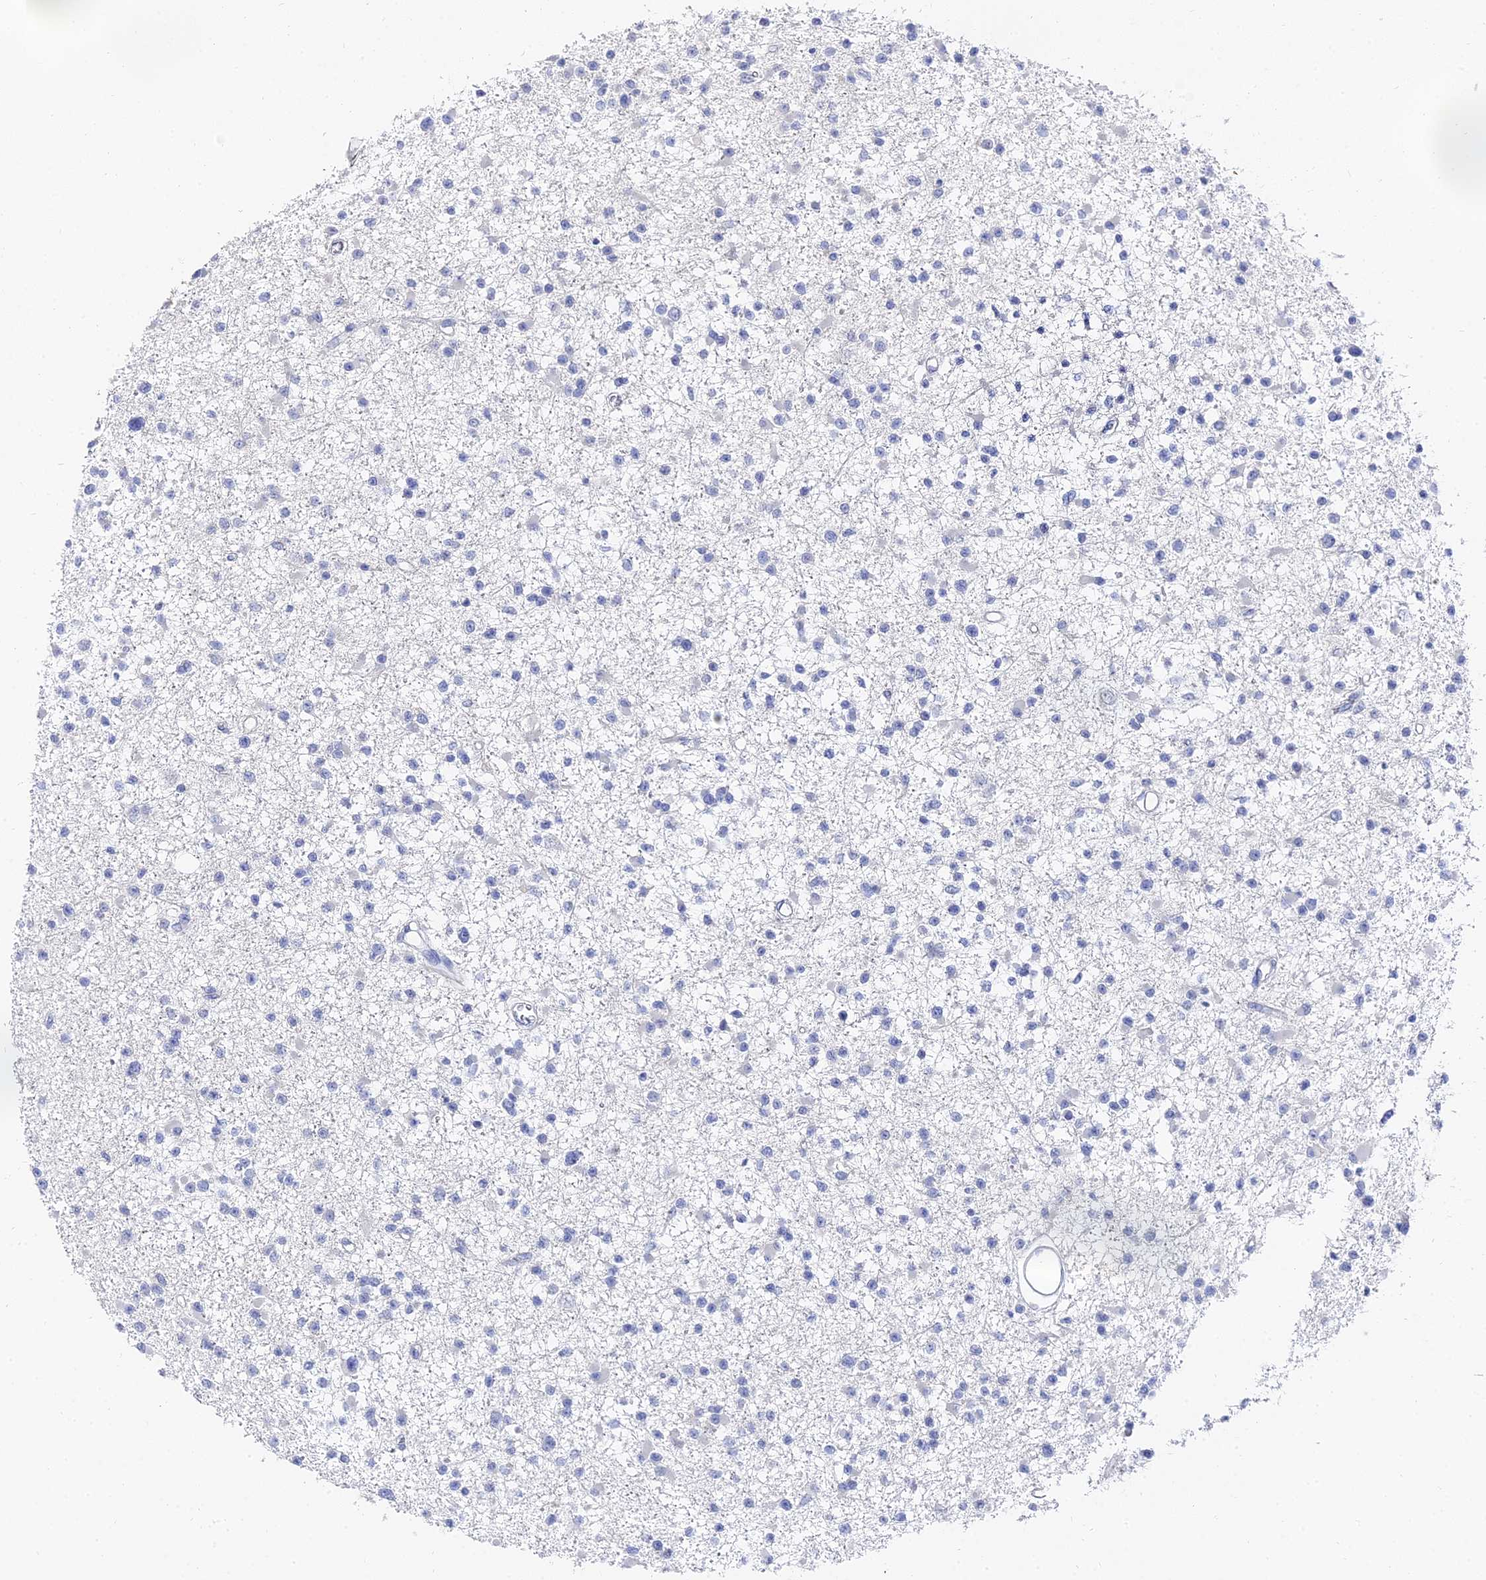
{"staining": {"intensity": "negative", "quantity": "none", "location": "none"}, "tissue": "glioma", "cell_type": "Tumor cells", "image_type": "cancer", "snomed": [{"axis": "morphology", "description": "Glioma, malignant, Low grade"}, {"axis": "topography", "description": "Brain"}], "caption": "A micrograph of human malignant glioma (low-grade) is negative for staining in tumor cells.", "gene": "KRT17", "patient": {"sex": "female", "age": 22}}